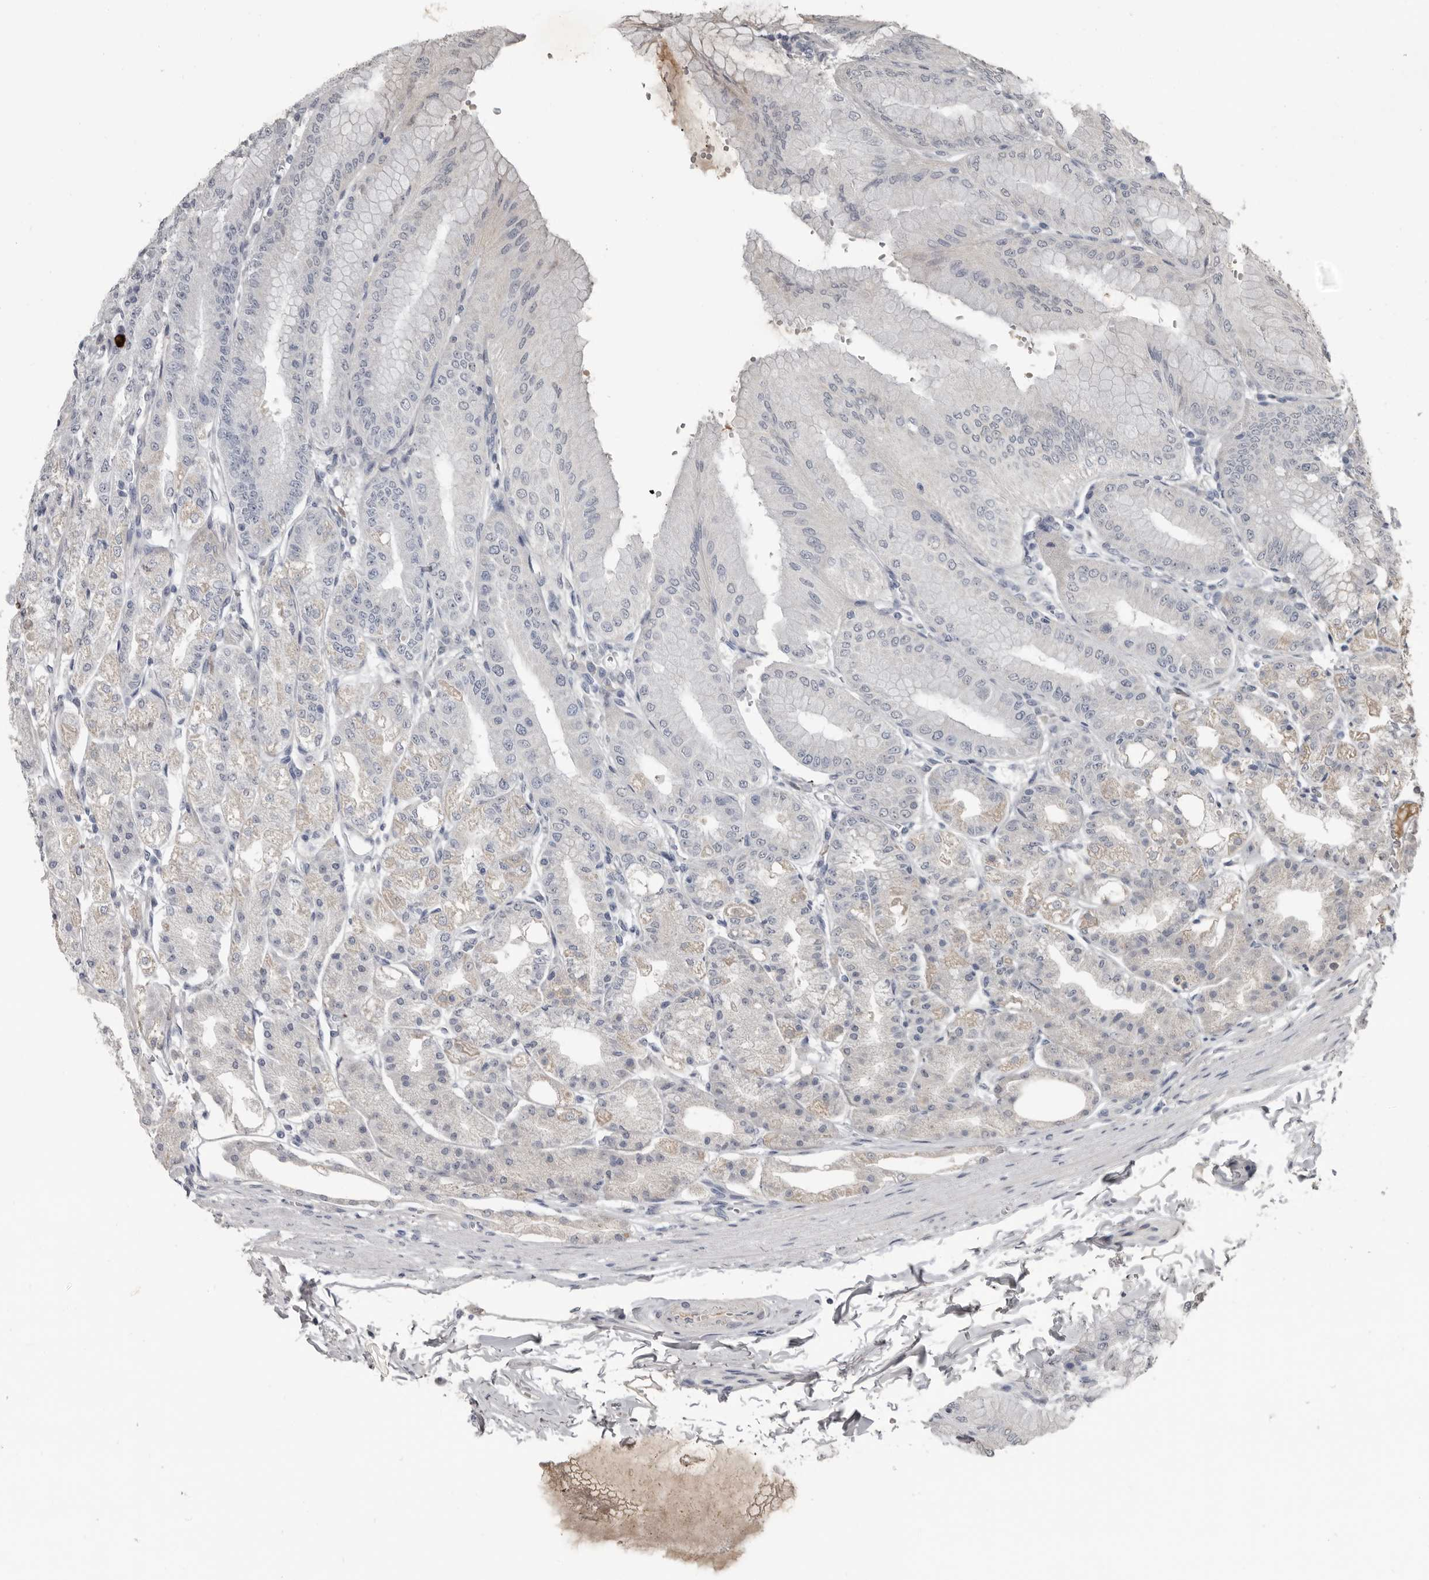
{"staining": {"intensity": "weak", "quantity": "25%-75%", "location": "cytoplasmic/membranous"}, "tissue": "stomach", "cell_type": "Glandular cells", "image_type": "normal", "snomed": [{"axis": "morphology", "description": "Normal tissue, NOS"}, {"axis": "topography", "description": "Stomach, lower"}], "caption": "Protein expression analysis of unremarkable human stomach reveals weak cytoplasmic/membranous staining in about 25%-75% of glandular cells.", "gene": "C1orf216", "patient": {"sex": "male", "age": 71}}